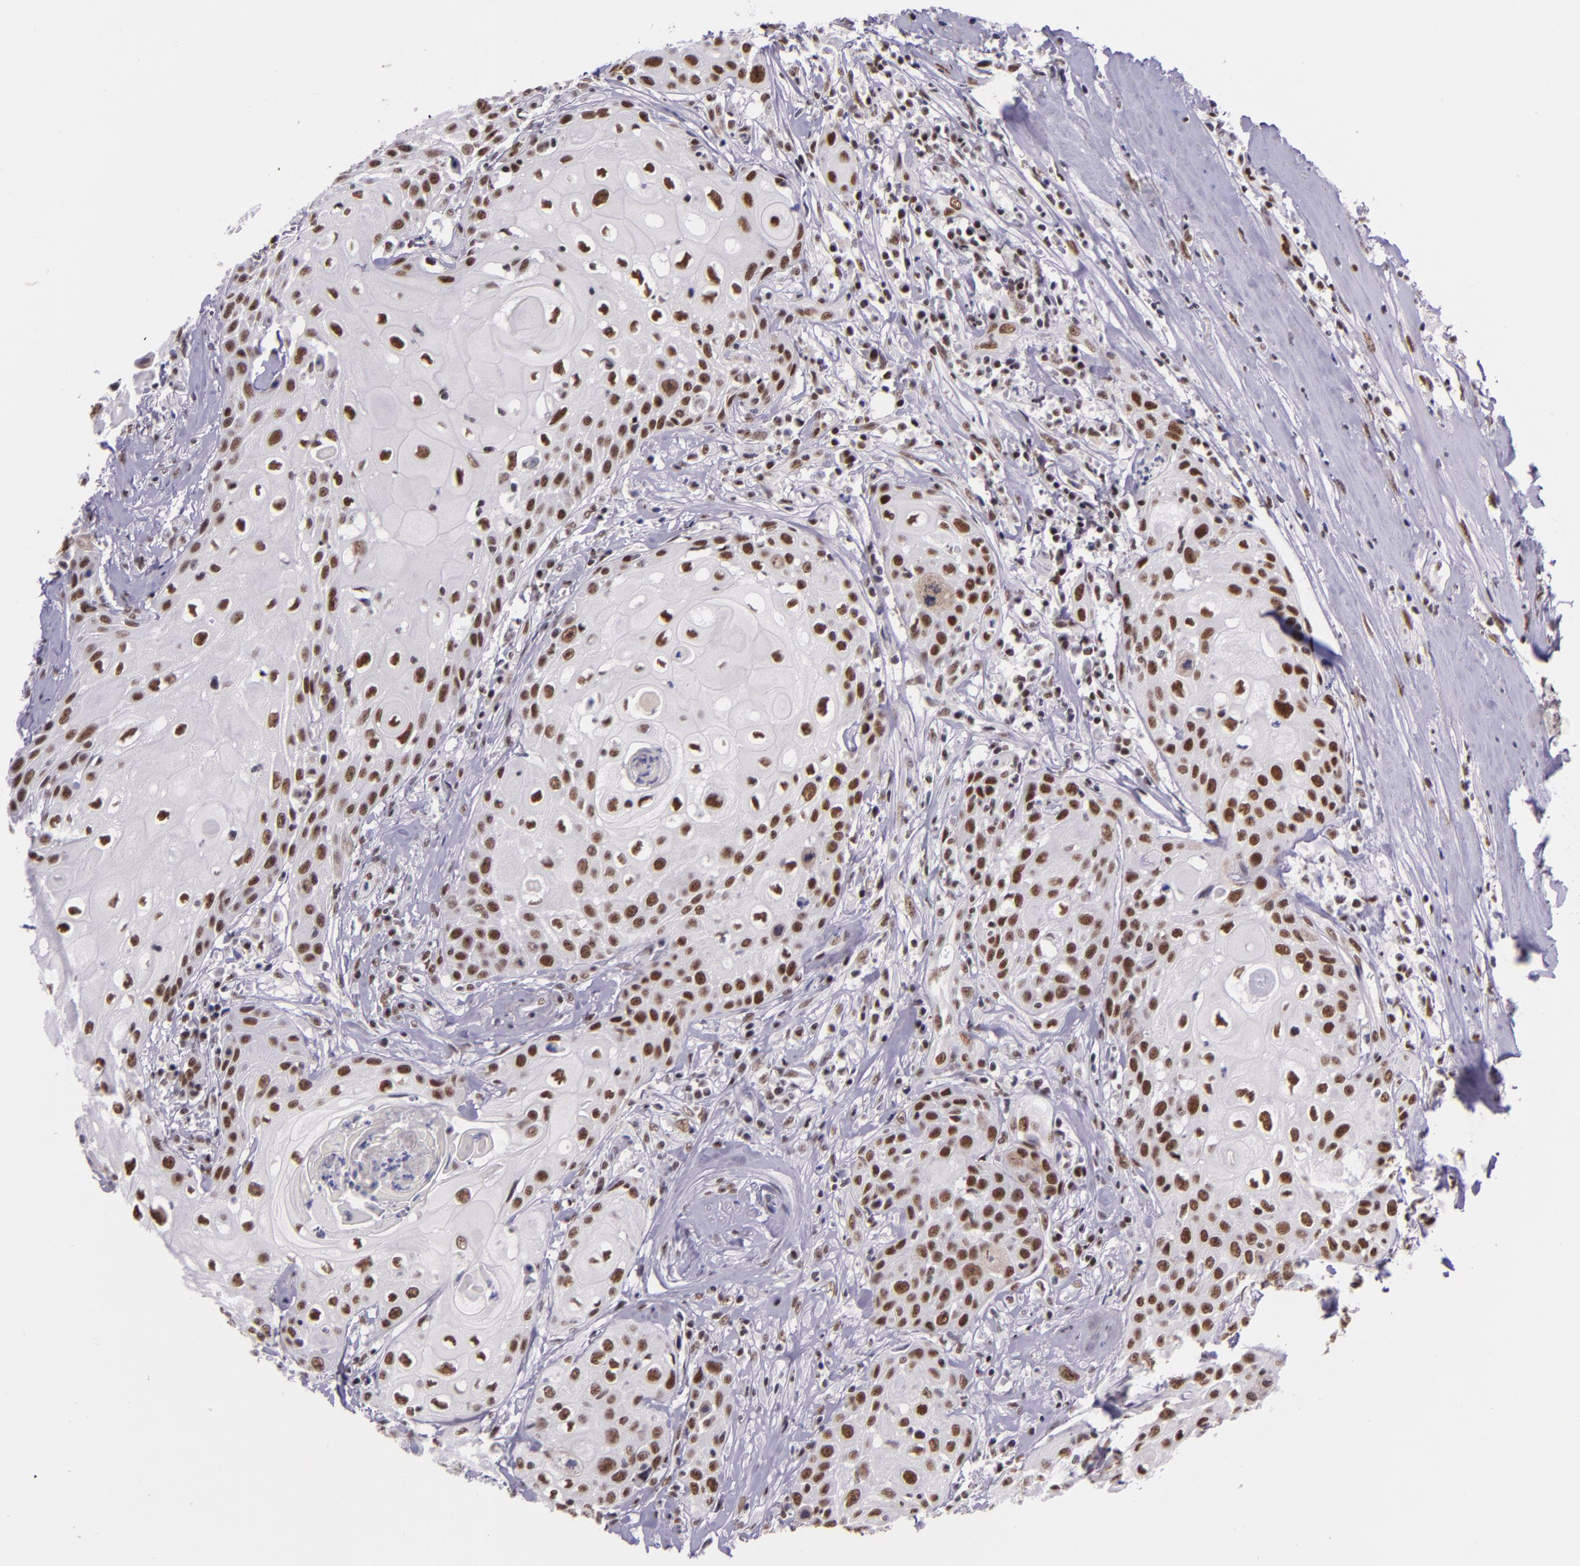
{"staining": {"intensity": "strong", "quantity": ">75%", "location": "nuclear"}, "tissue": "head and neck cancer", "cell_type": "Tumor cells", "image_type": "cancer", "snomed": [{"axis": "morphology", "description": "Squamous cell carcinoma, NOS"}, {"axis": "topography", "description": "Oral tissue"}, {"axis": "topography", "description": "Head-Neck"}], "caption": "The immunohistochemical stain shows strong nuclear positivity in tumor cells of squamous cell carcinoma (head and neck) tissue.", "gene": "GPKOW", "patient": {"sex": "female", "age": 82}}